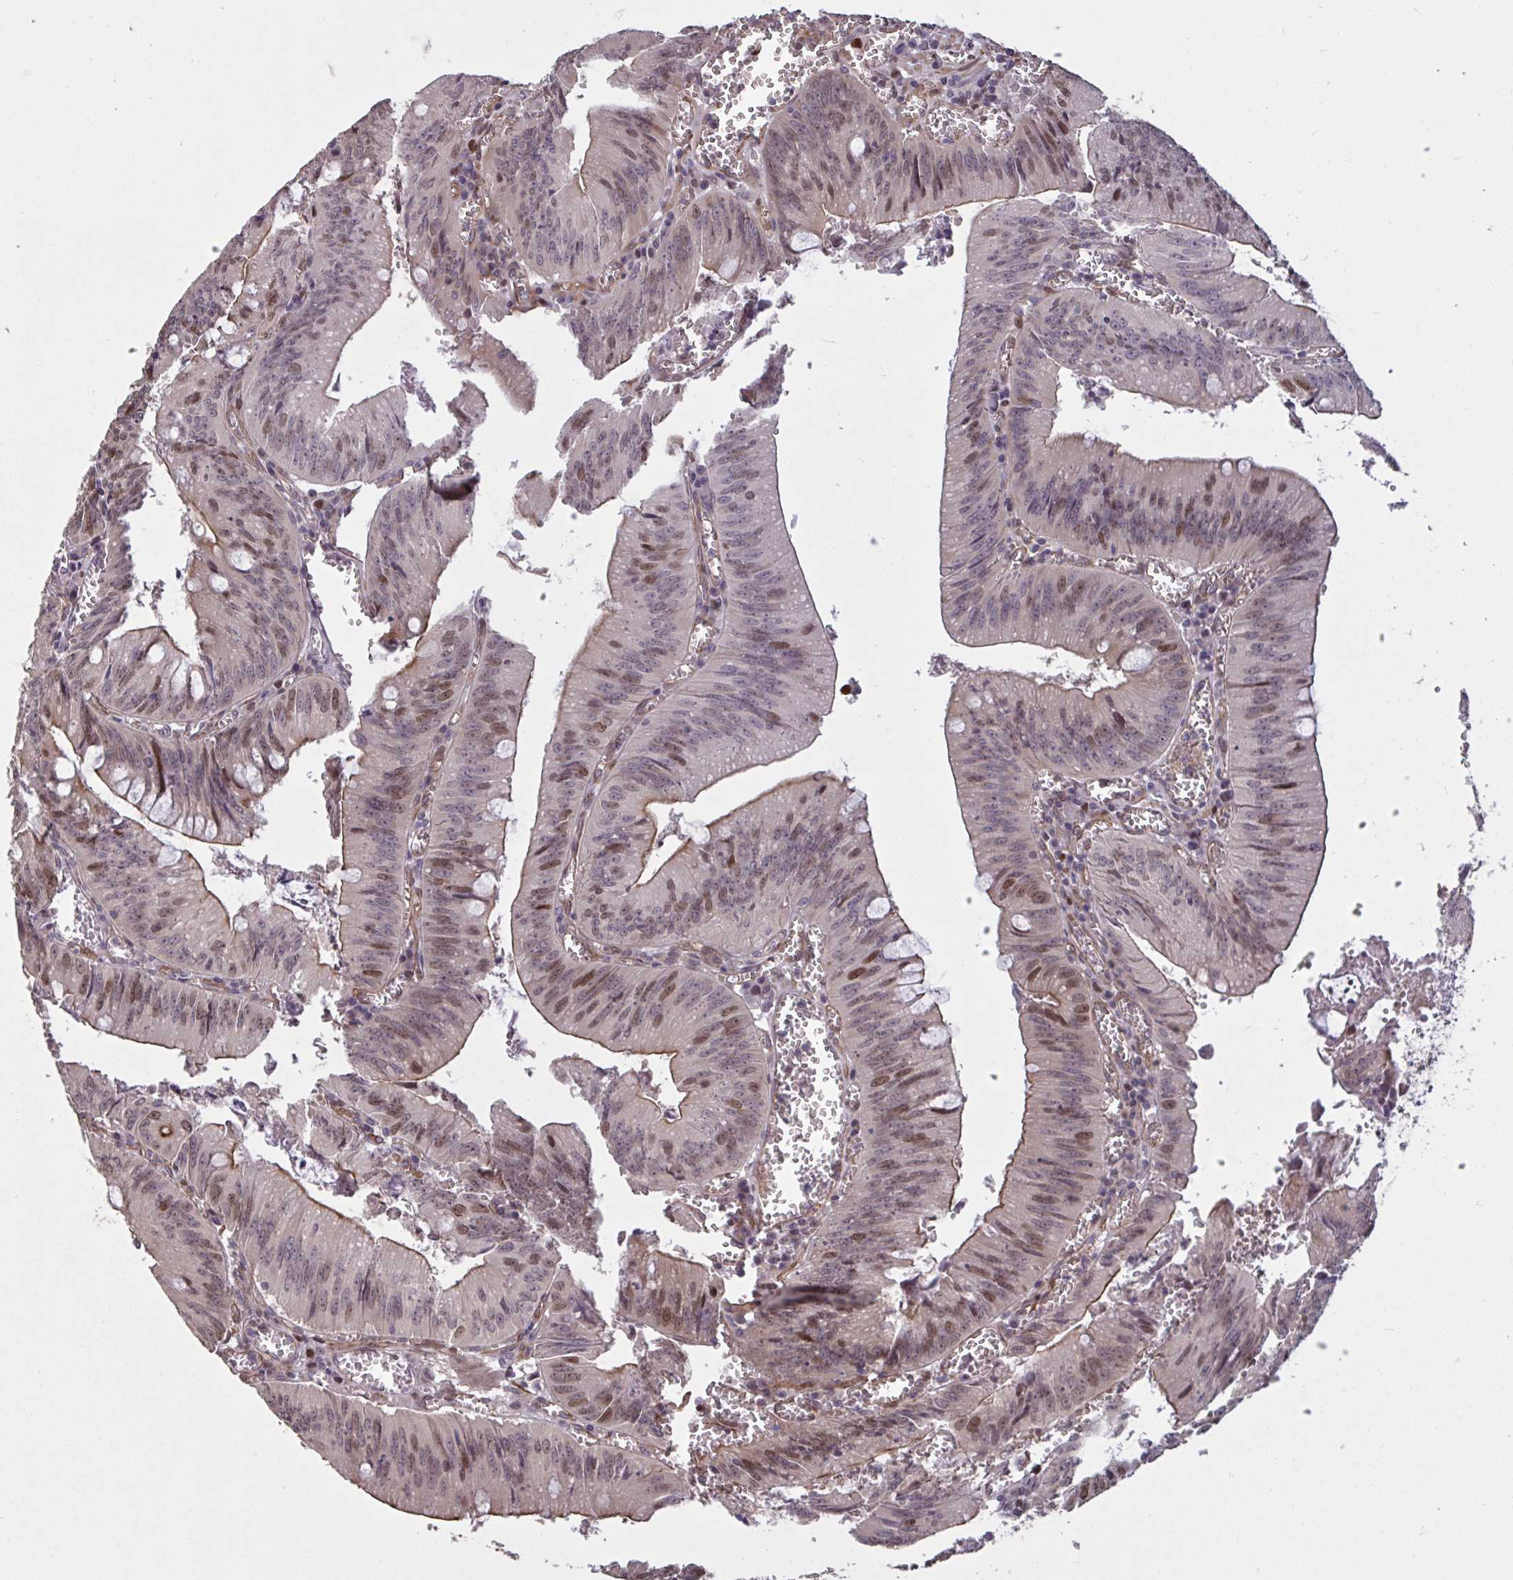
{"staining": {"intensity": "moderate", "quantity": "25%-75%", "location": "nuclear"}, "tissue": "colorectal cancer", "cell_type": "Tumor cells", "image_type": "cancer", "snomed": [{"axis": "morphology", "description": "Adenocarcinoma, NOS"}, {"axis": "topography", "description": "Rectum"}], "caption": "The histopathology image displays immunohistochemical staining of colorectal cancer (adenocarcinoma). There is moderate nuclear expression is appreciated in about 25%-75% of tumor cells. The protein is stained brown, and the nuclei are stained in blue (DAB IHC with brightfield microscopy, high magnification).", "gene": "IPO5", "patient": {"sex": "female", "age": 81}}